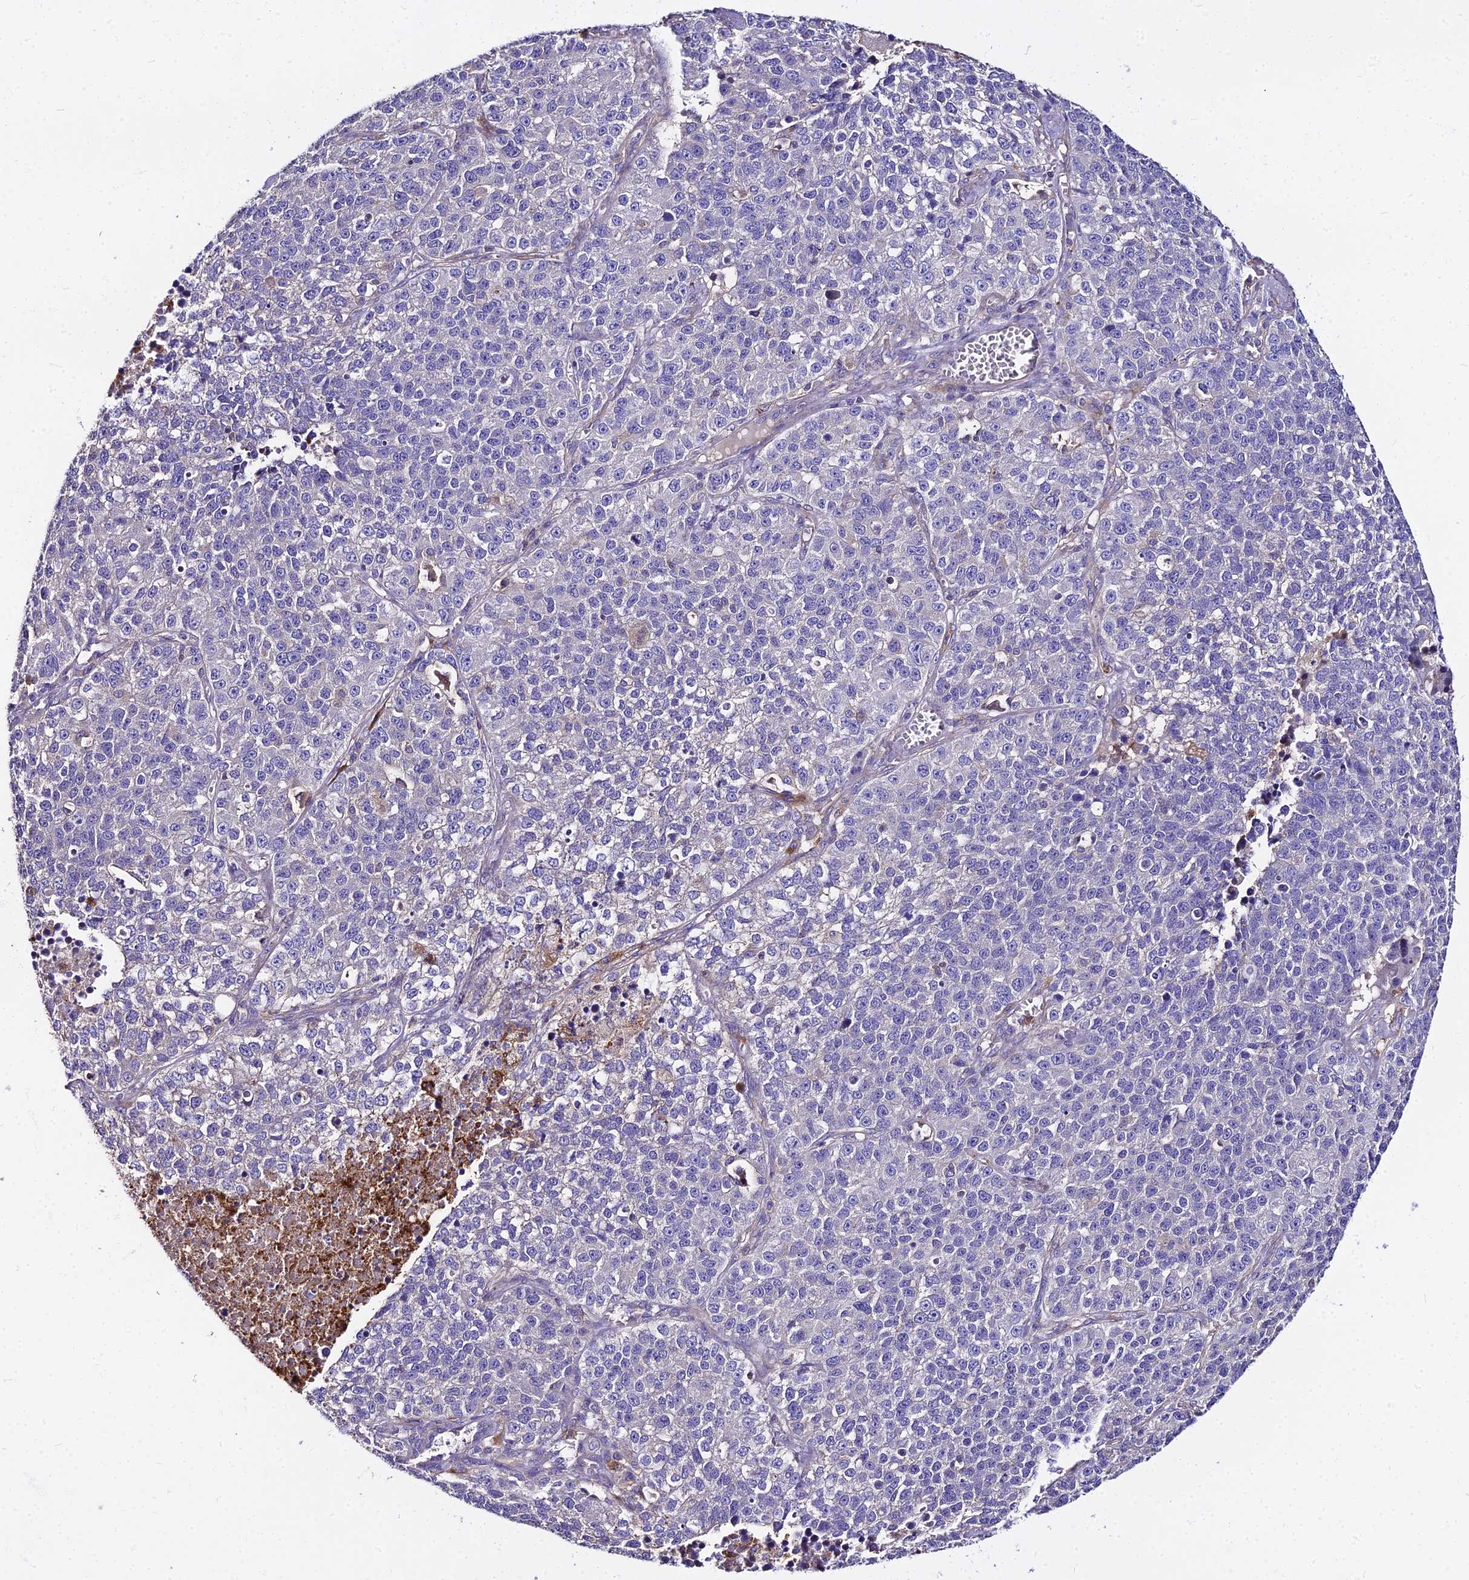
{"staining": {"intensity": "negative", "quantity": "none", "location": "none"}, "tissue": "lung cancer", "cell_type": "Tumor cells", "image_type": "cancer", "snomed": [{"axis": "morphology", "description": "Adenocarcinoma, NOS"}, {"axis": "topography", "description": "Lung"}], "caption": "DAB (3,3'-diaminobenzidine) immunohistochemical staining of lung cancer reveals no significant expression in tumor cells.", "gene": "GLYAT", "patient": {"sex": "male", "age": 49}}